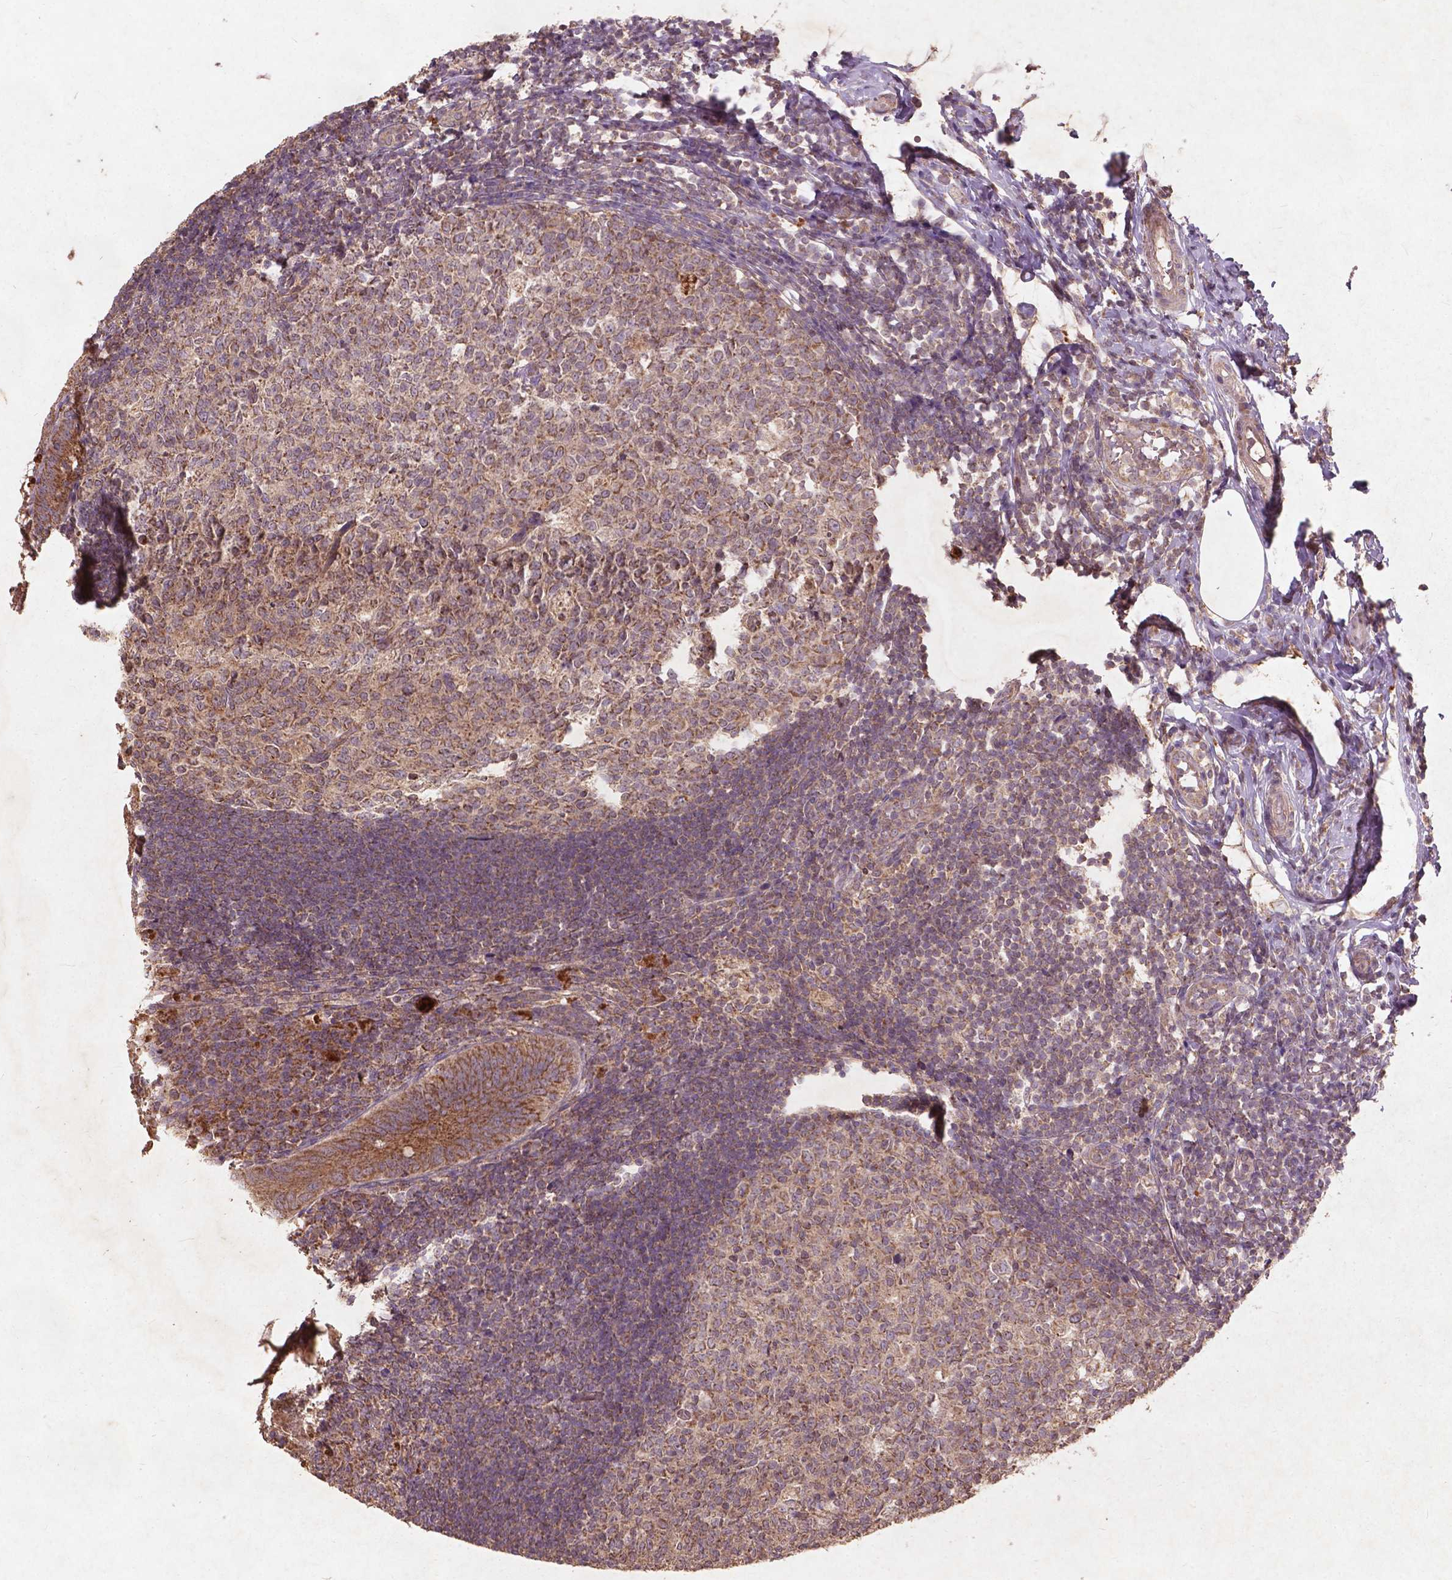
{"staining": {"intensity": "moderate", "quantity": ">75%", "location": "cytoplasmic/membranous"}, "tissue": "appendix", "cell_type": "Glandular cells", "image_type": "normal", "snomed": [{"axis": "morphology", "description": "Normal tissue, NOS"}, {"axis": "morphology", "description": "Inflammation, NOS"}, {"axis": "topography", "description": "Appendix"}], "caption": "Appendix stained with immunohistochemistry (IHC) exhibits moderate cytoplasmic/membranous staining in approximately >75% of glandular cells.", "gene": "ST6GALNAC5", "patient": {"sex": "male", "age": 16}}